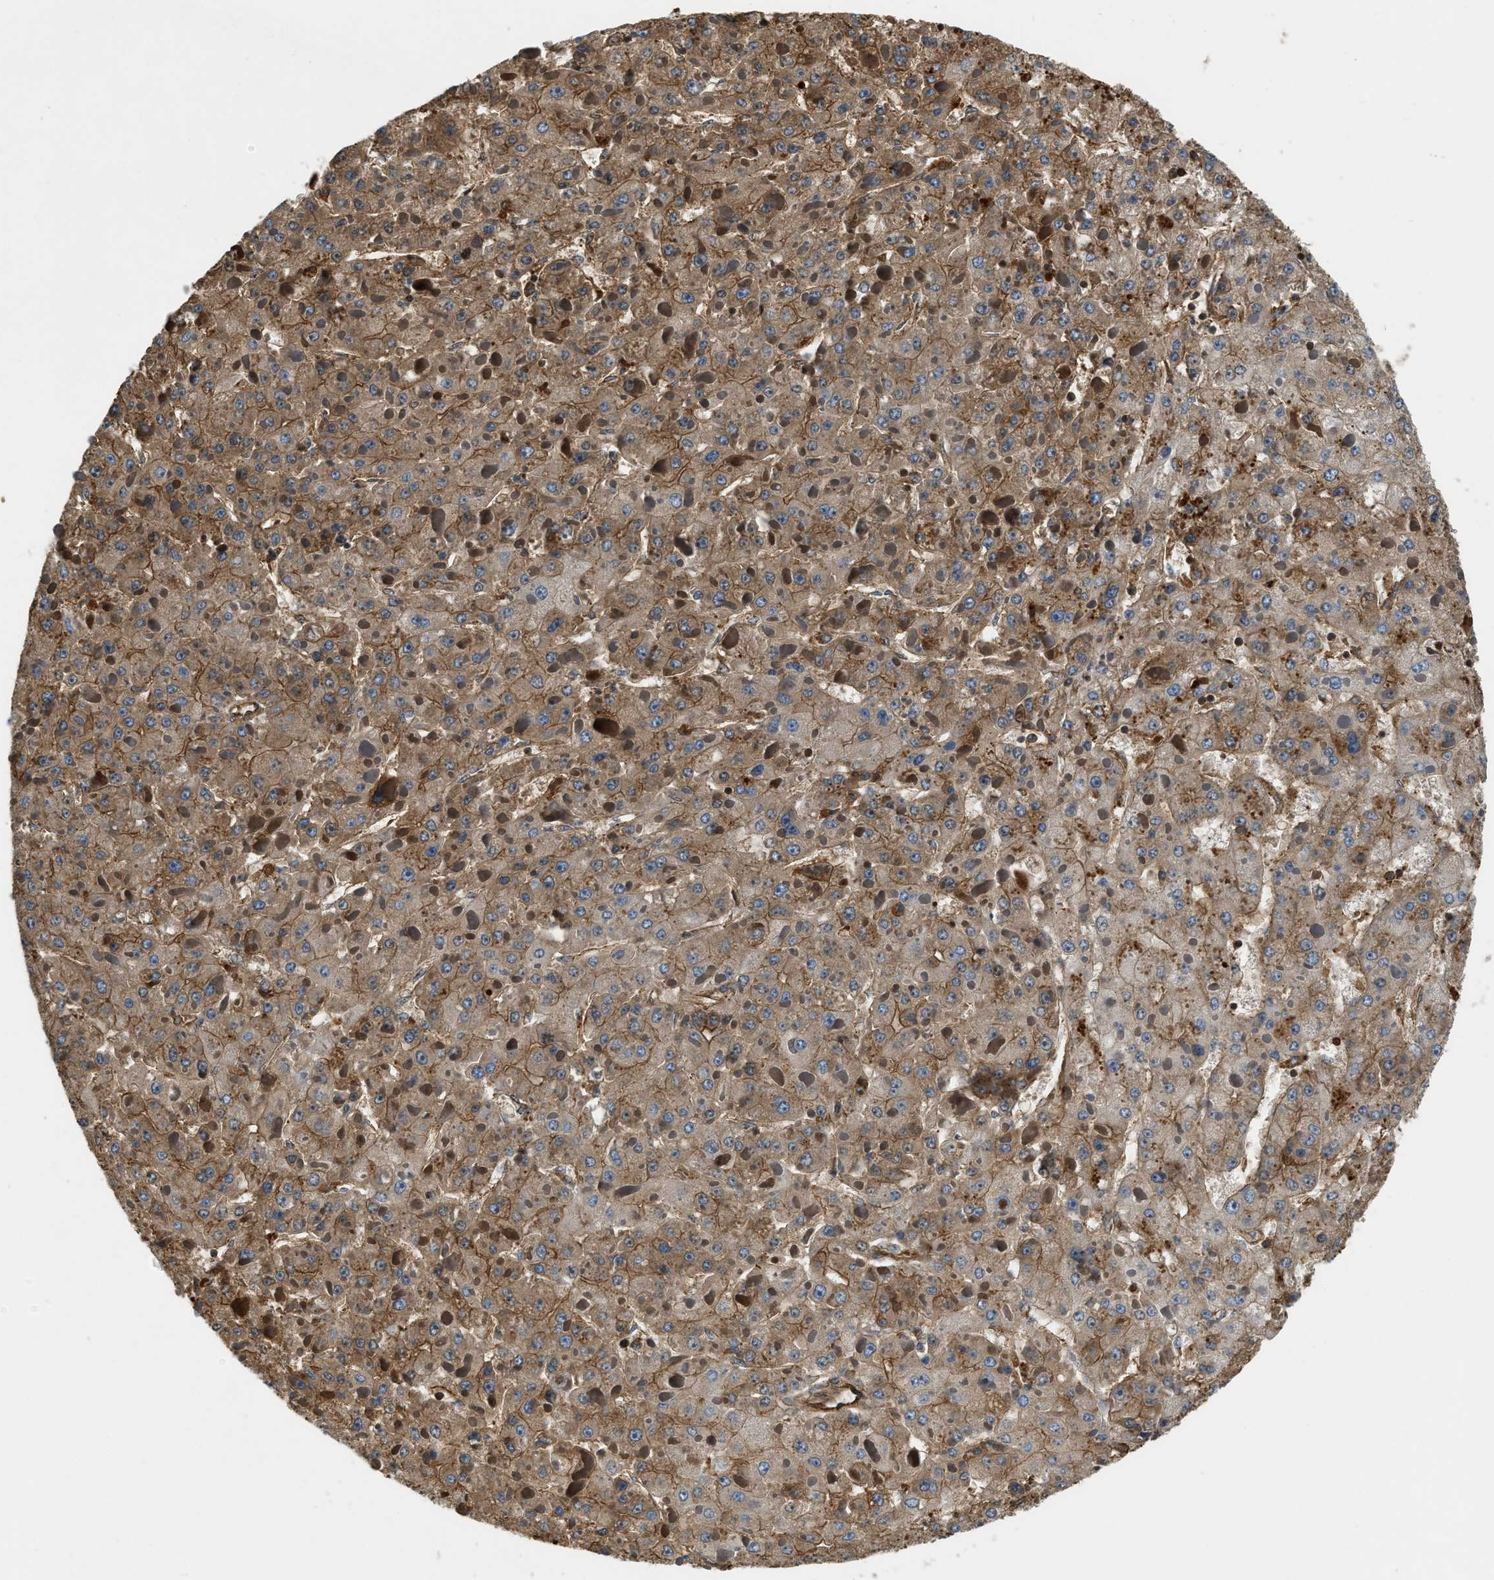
{"staining": {"intensity": "moderate", "quantity": ">75%", "location": "cytoplasmic/membranous"}, "tissue": "liver cancer", "cell_type": "Tumor cells", "image_type": "cancer", "snomed": [{"axis": "morphology", "description": "Carcinoma, Hepatocellular, NOS"}, {"axis": "topography", "description": "Liver"}], "caption": "A photomicrograph of hepatocellular carcinoma (liver) stained for a protein demonstrates moderate cytoplasmic/membranous brown staining in tumor cells.", "gene": "YARS1", "patient": {"sex": "female", "age": 73}}